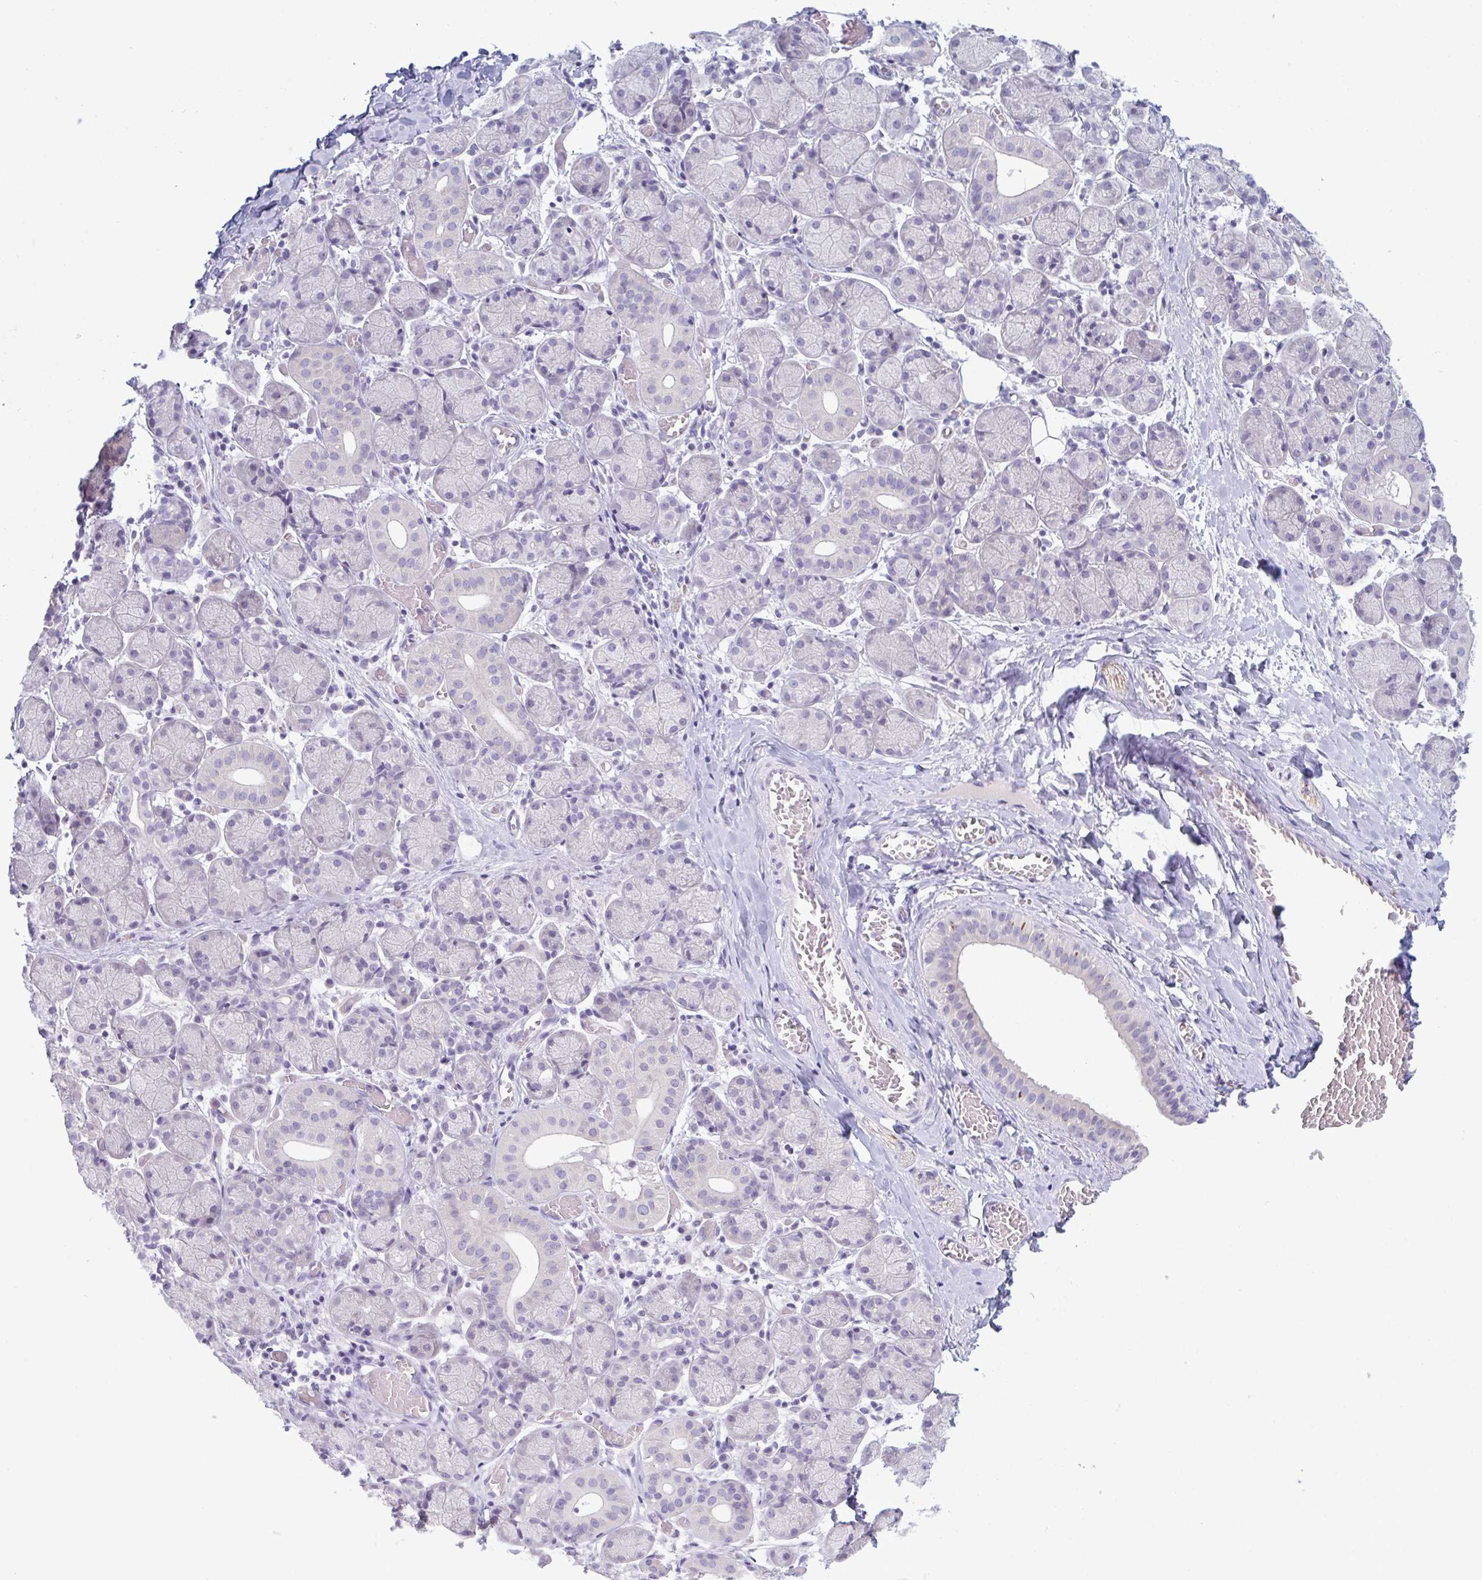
{"staining": {"intensity": "negative", "quantity": "none", "location": "none"}, "tissue": "salivary gland", "cell_type": "Glandular cells", "image_type": "normal", "snomed": [{"axis": "morphology", "description": "Normal tissue, NOS"}, {"axis": "topography", "description": "Salivary gland"}], "caption": "Immunohistochemical staining of unremarkable human salivary gland demonstrates no significant expression in glandular cells.", "gene": "NAA30", "patient": {"sex": "female", "age": 24}}